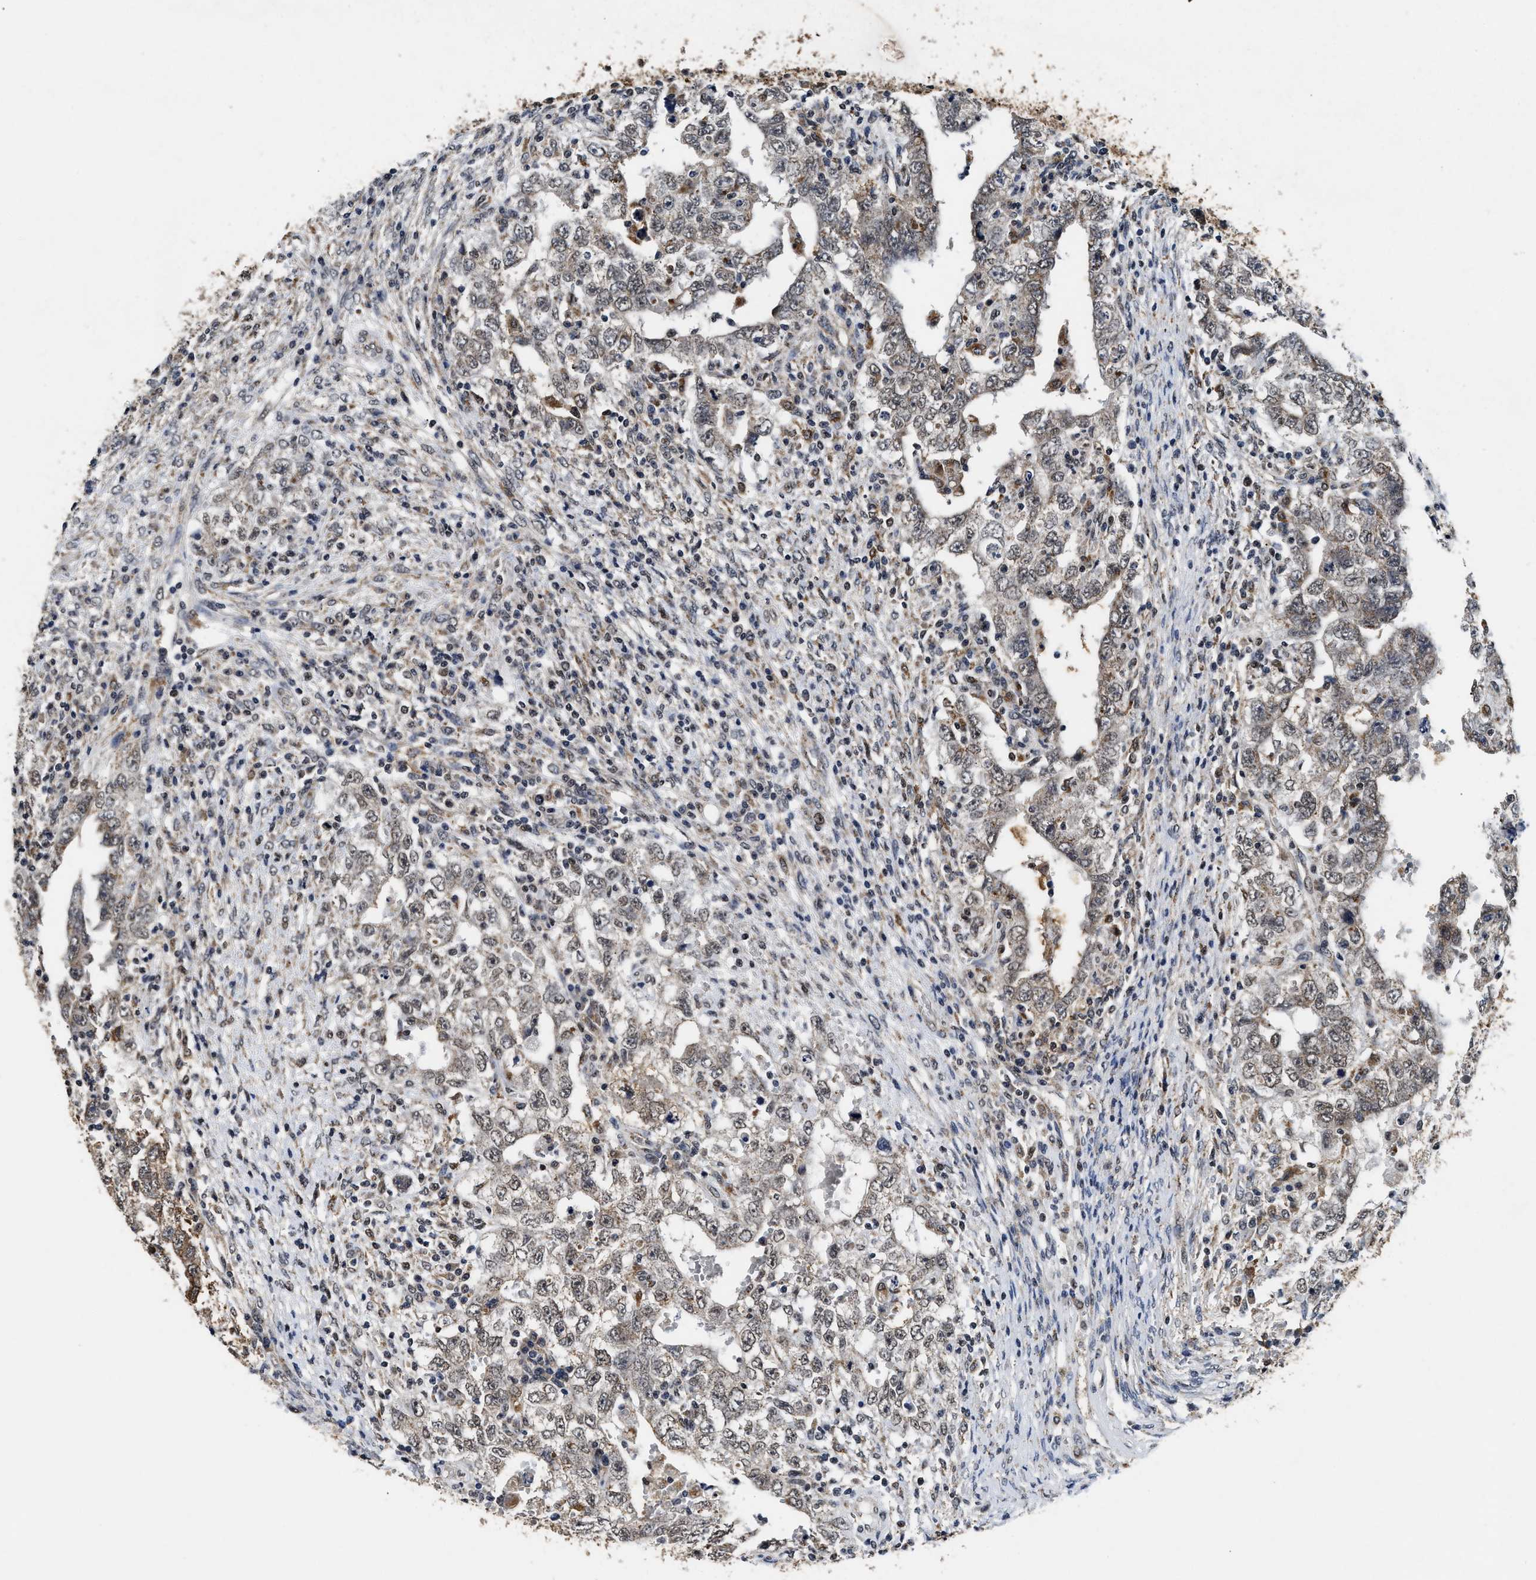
{"staining": {"intensity": "weak", "quantity": "<25%", "location": "nuclear"}, "tissue": "testis cancer", "cell_type": "Tumor cells", "image_type": "cancer", "snomed": [{"axis": "morphology", "description": "Carcinoma, Embryonal, NOS"}, {"axis": "topography", "description": "Testis"}], "caption": "DAB immunohistochemical staining of human testis cancer demonstrates no significant positivity in tumor cells.", "gene": "ACOX1", "patient": {"sex": "male", "age": 26}}